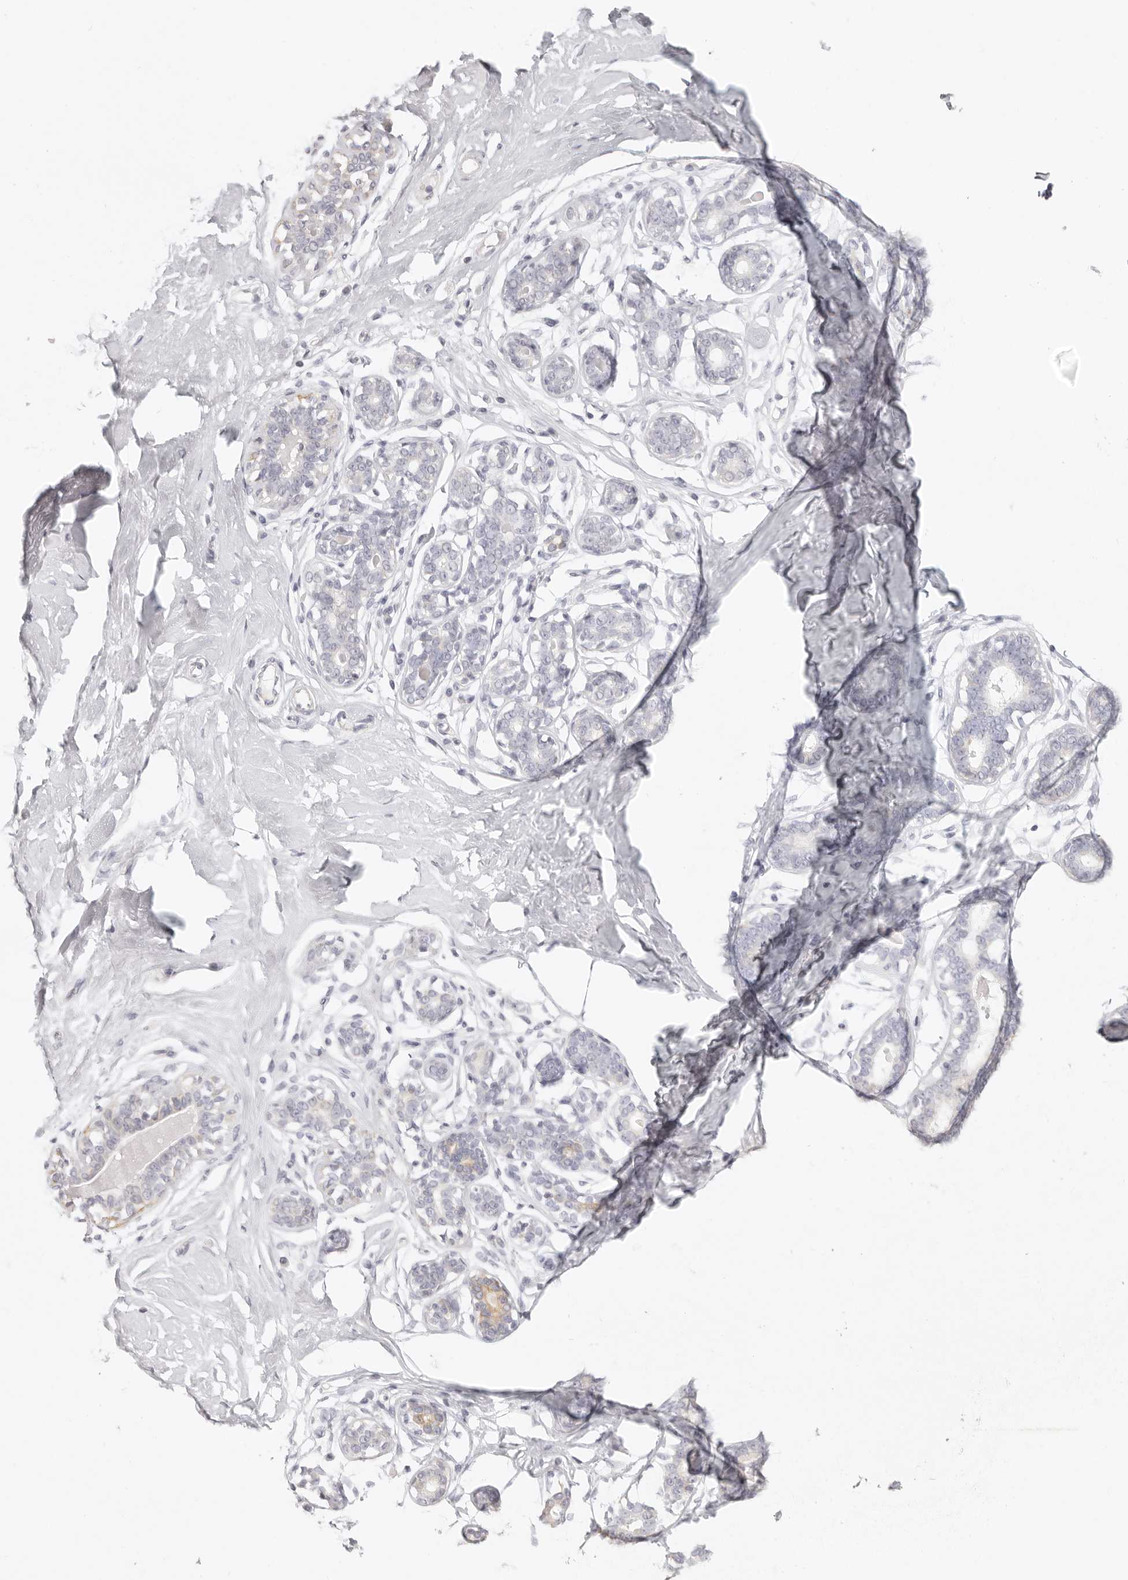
{"staining": {"intensity": "negative", "quantity": "none", "location": "none"}, "tissue": "breast", "cell_type": "Adipocytes", "image_type": "normal", "snomed": [{"axis": "morphology", "description": "Normal tissue, NOS"}, {"axis": "morphology", "description": "Adenoma, NOS"}, {"axis": "topography", "description": "Breast"}], "caption": "High magnification brightfield microscopy of normal breast stained with DAB (brown) and counterstained with hematoxylin (blue): adipocytes show no significant expression.", "gene": "RXFP1", "patient": {"sex": "female", "age": 23}}